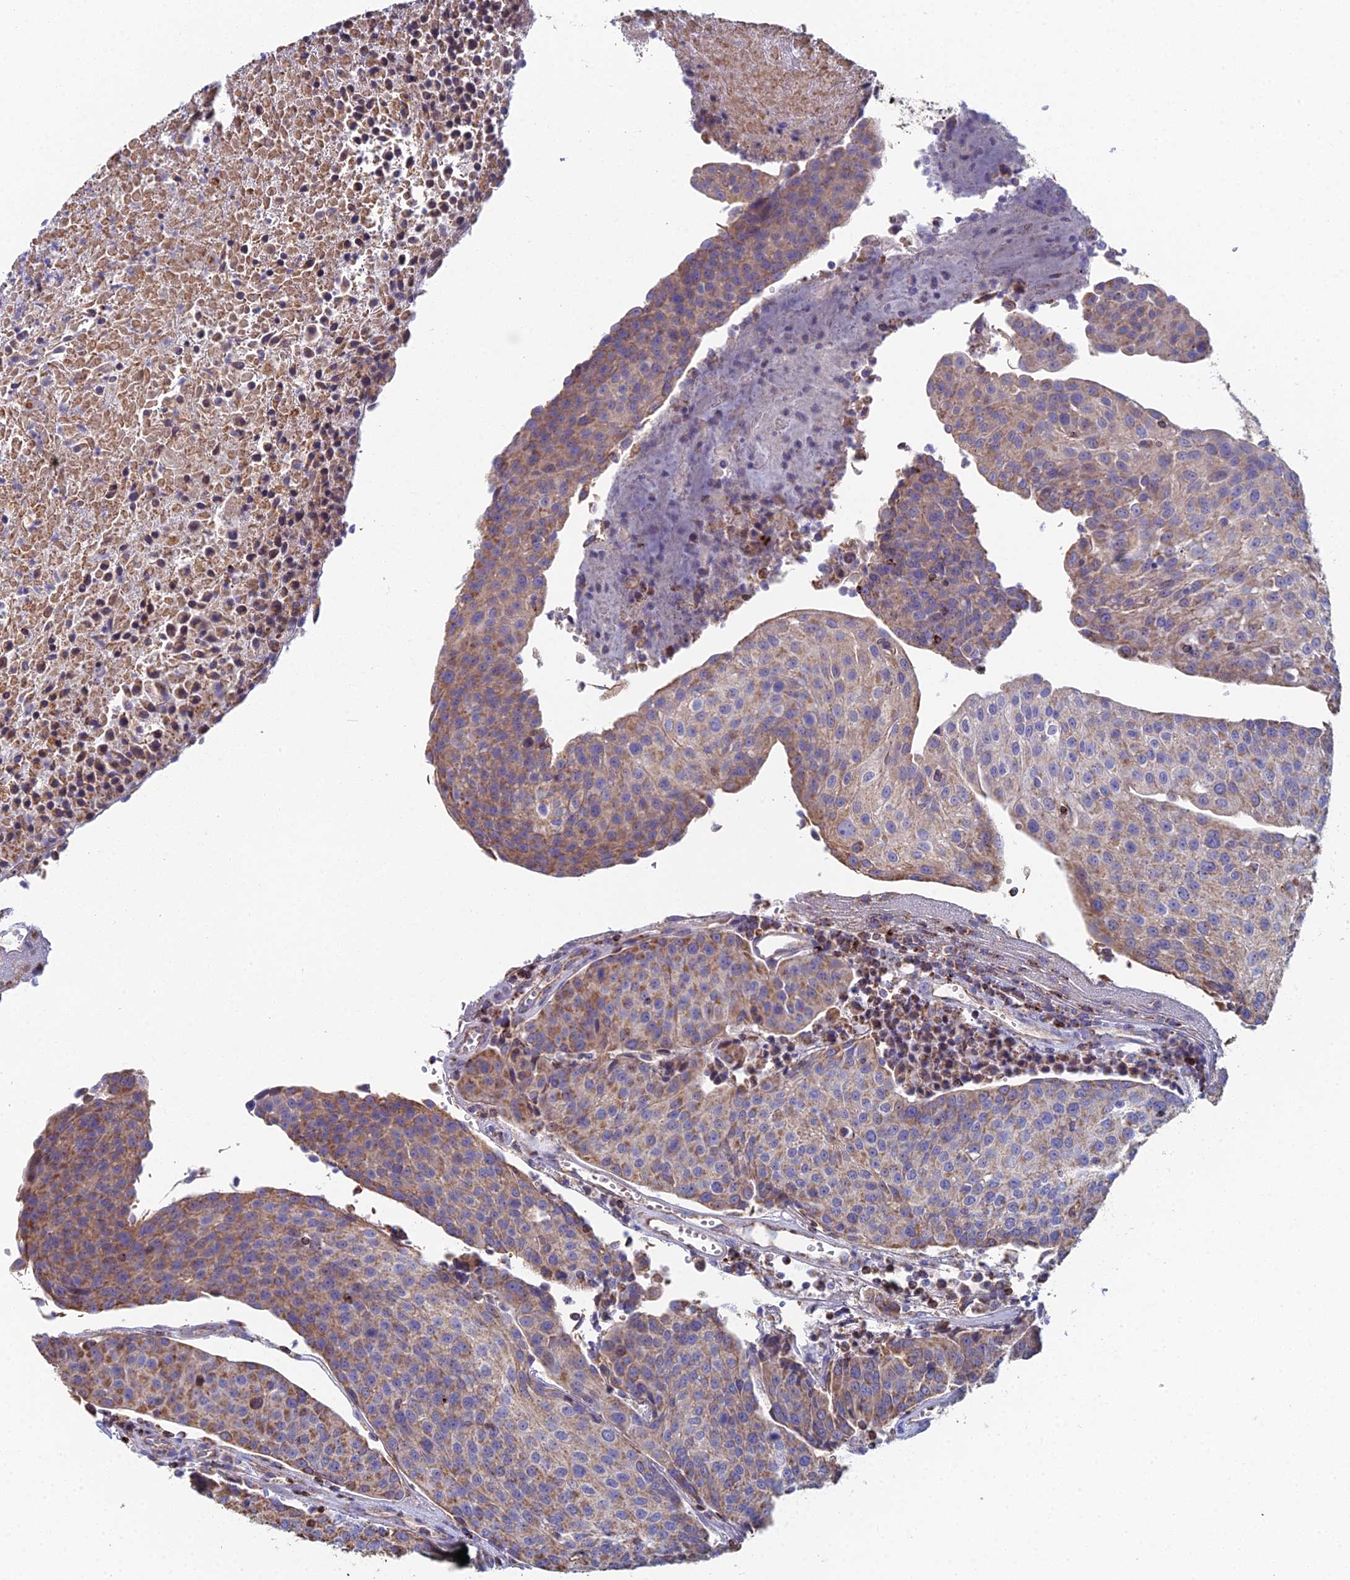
{"staining": {"intensity": "moderate", "quantity": "25%-75%", "location": "cytoplasmic/membranous"}, "tissue": "urothelial cancer", "cell_type": "Tumor cells", "image_type": "cancer", "snomed": [{"axis": "morphology", "description": "Urothelial carcinoma, High grade"}, {"axis": "topography", "description": "Urinary bladder"}], "caption": "Immunohistochemical staining of human urothelial carcinoma (high-grade) reveals moderate cytoplasmic/membranous protein positivity in about 25%-75% of tumor cells. (brown staining indicates protein expression, while blue staining denotes nuclei).", "gene": "SPOCK2", "patient": {"sex": "female", "age": 85}}